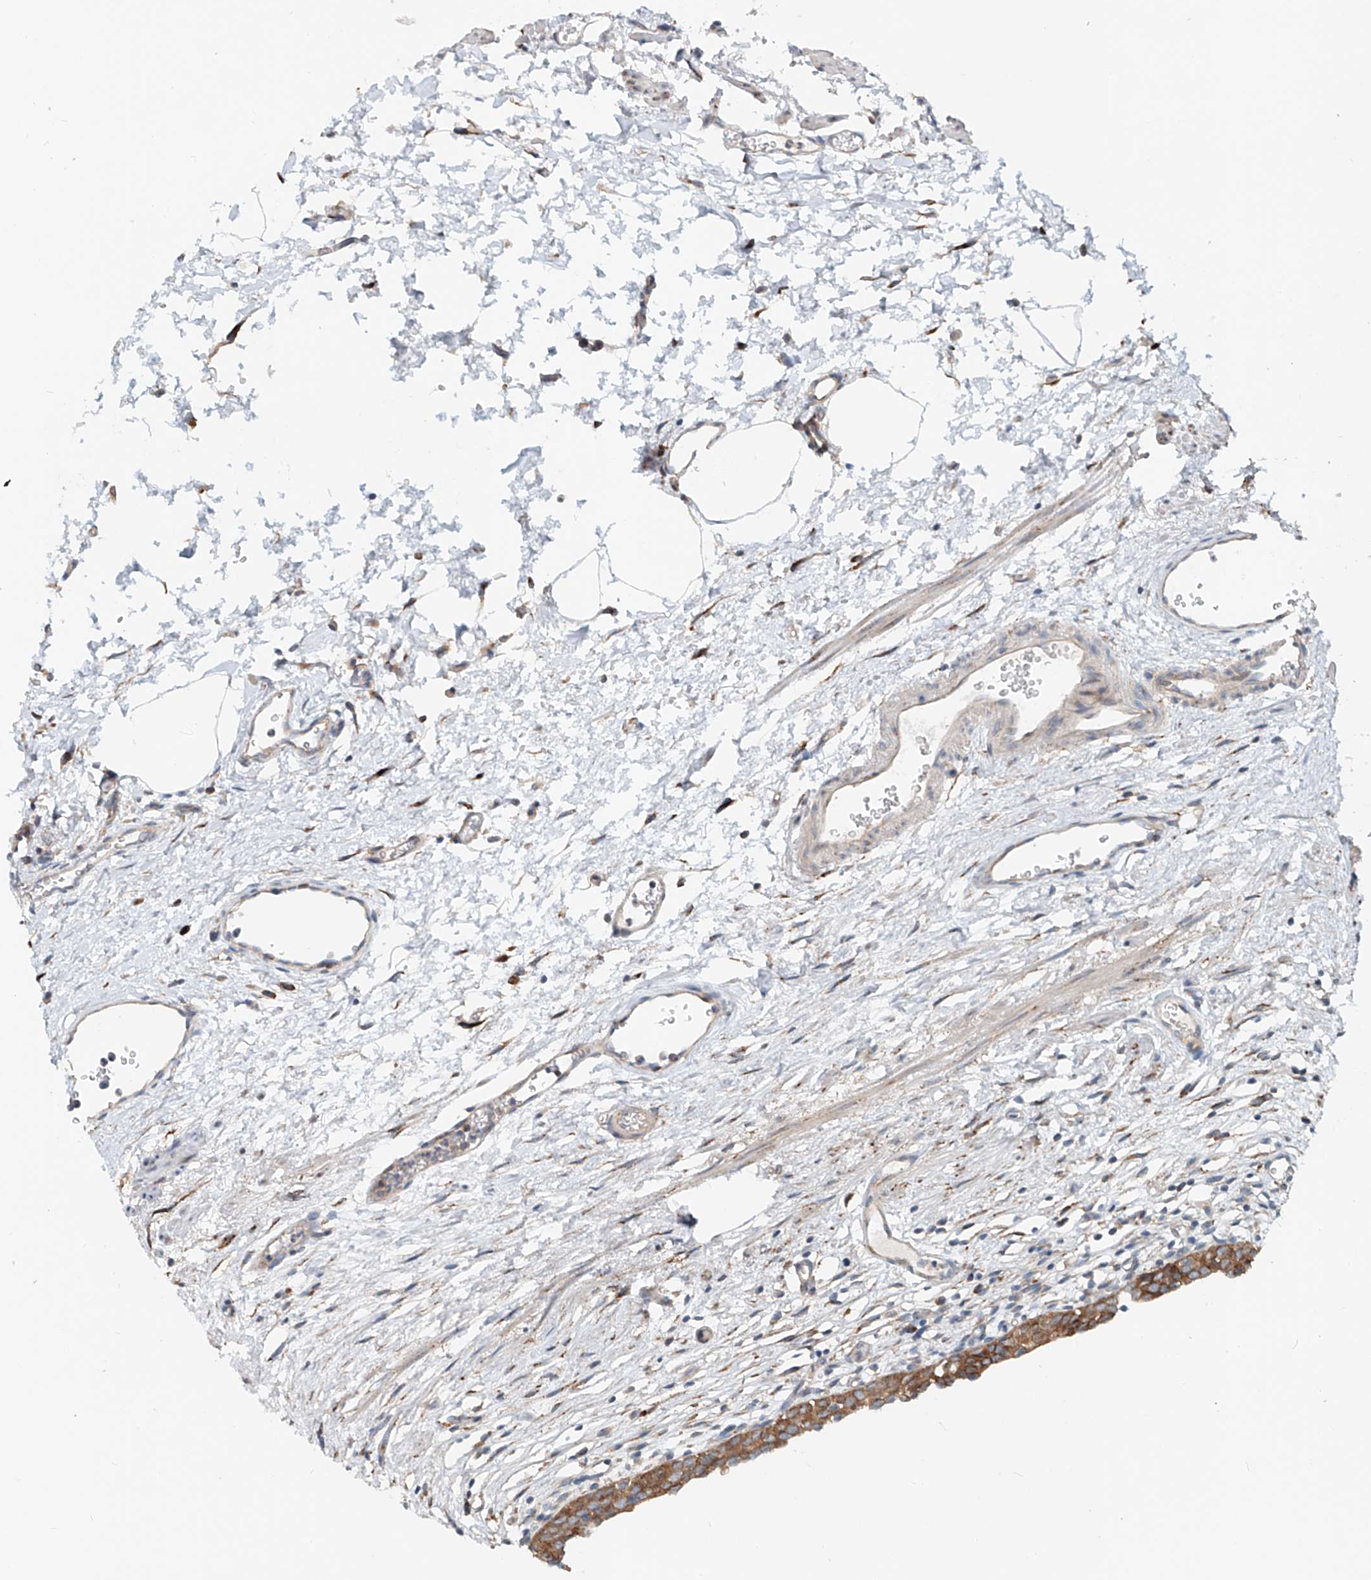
{"staining": {"intensity": "strong", "quantity": ">75%", "location": "cytoplasmic/membranous"}, "tissue": "urinary bladder", "cell_type": "Urothelial cells", "image_type": "normal", "snomed": [{"axis": "morphology", "description": "Normal tissue, NOS"}, {"axis": "morphology", "description": "Urothelial carcinoma, High grade"}, {"axis": "topography", "description": "Urinary bladder"}], "caption": "IHC (DAB) staining of unremarkable urinary bladder displays strong cytoplasmic/membranous protein positivity in about >75% of urothelial cells. The protein of interest is shown in brown color, while the nuclei are stained blue.", "gene": "SNAP29", "patient": {"sex": "female", "age": 60}}